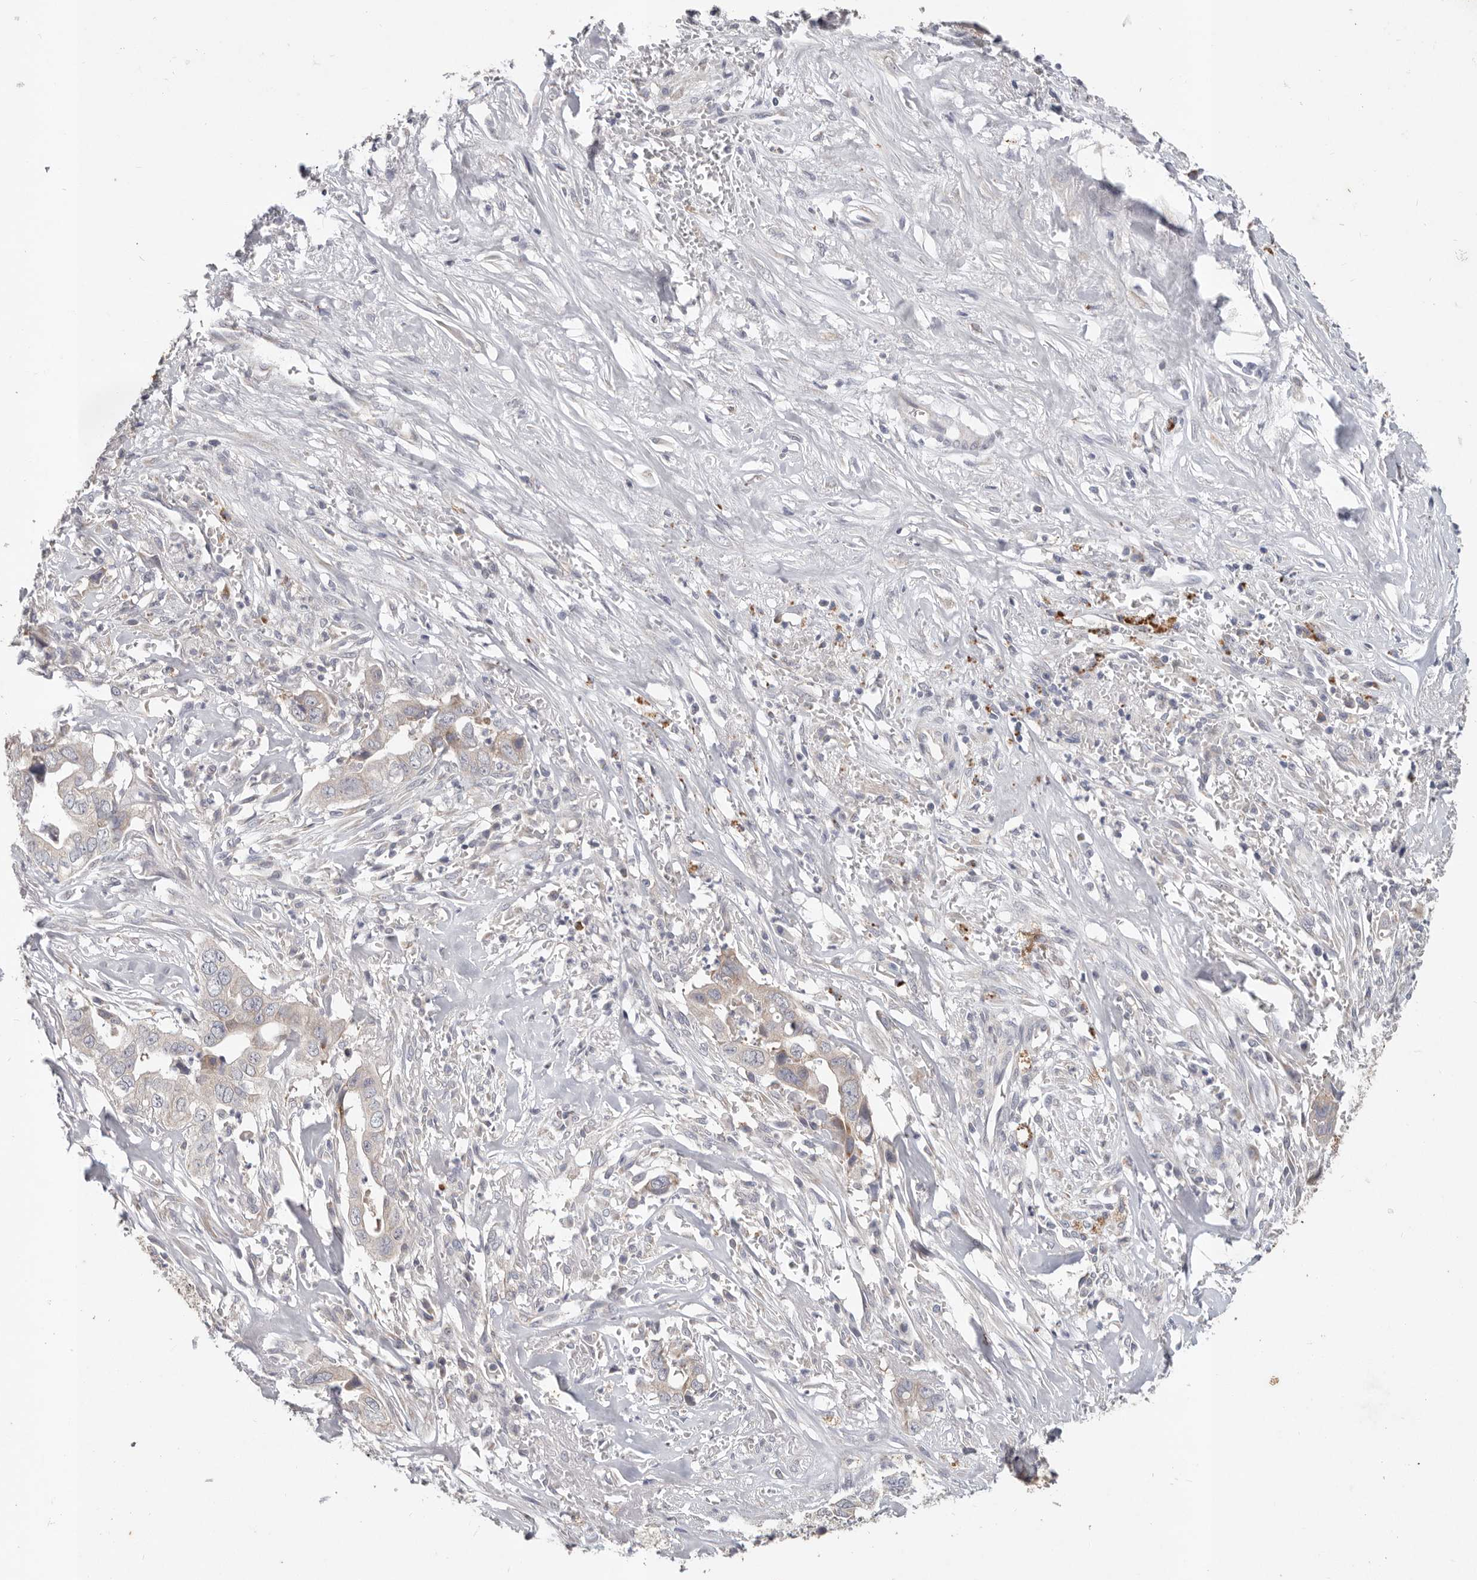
{"staining": {"intensity": "negative", "quantity": "none", "location": "none"}, "tissue": "liver cancer", "cell_type": "Tumor cells", "image_type": "cancer", "snomed": [{"axis": "morphology", "description": "Cholangiocarcinoma"}, {"axis": "topography", "description": "Liver"}], "caption": "This is a photomicrograph of immunohistochemistry (IHC) staining of liver cancer, which shows no positivity in tumor cells.", "gene": "WDR77", "patient": {"sex": "female", "age": 79}}